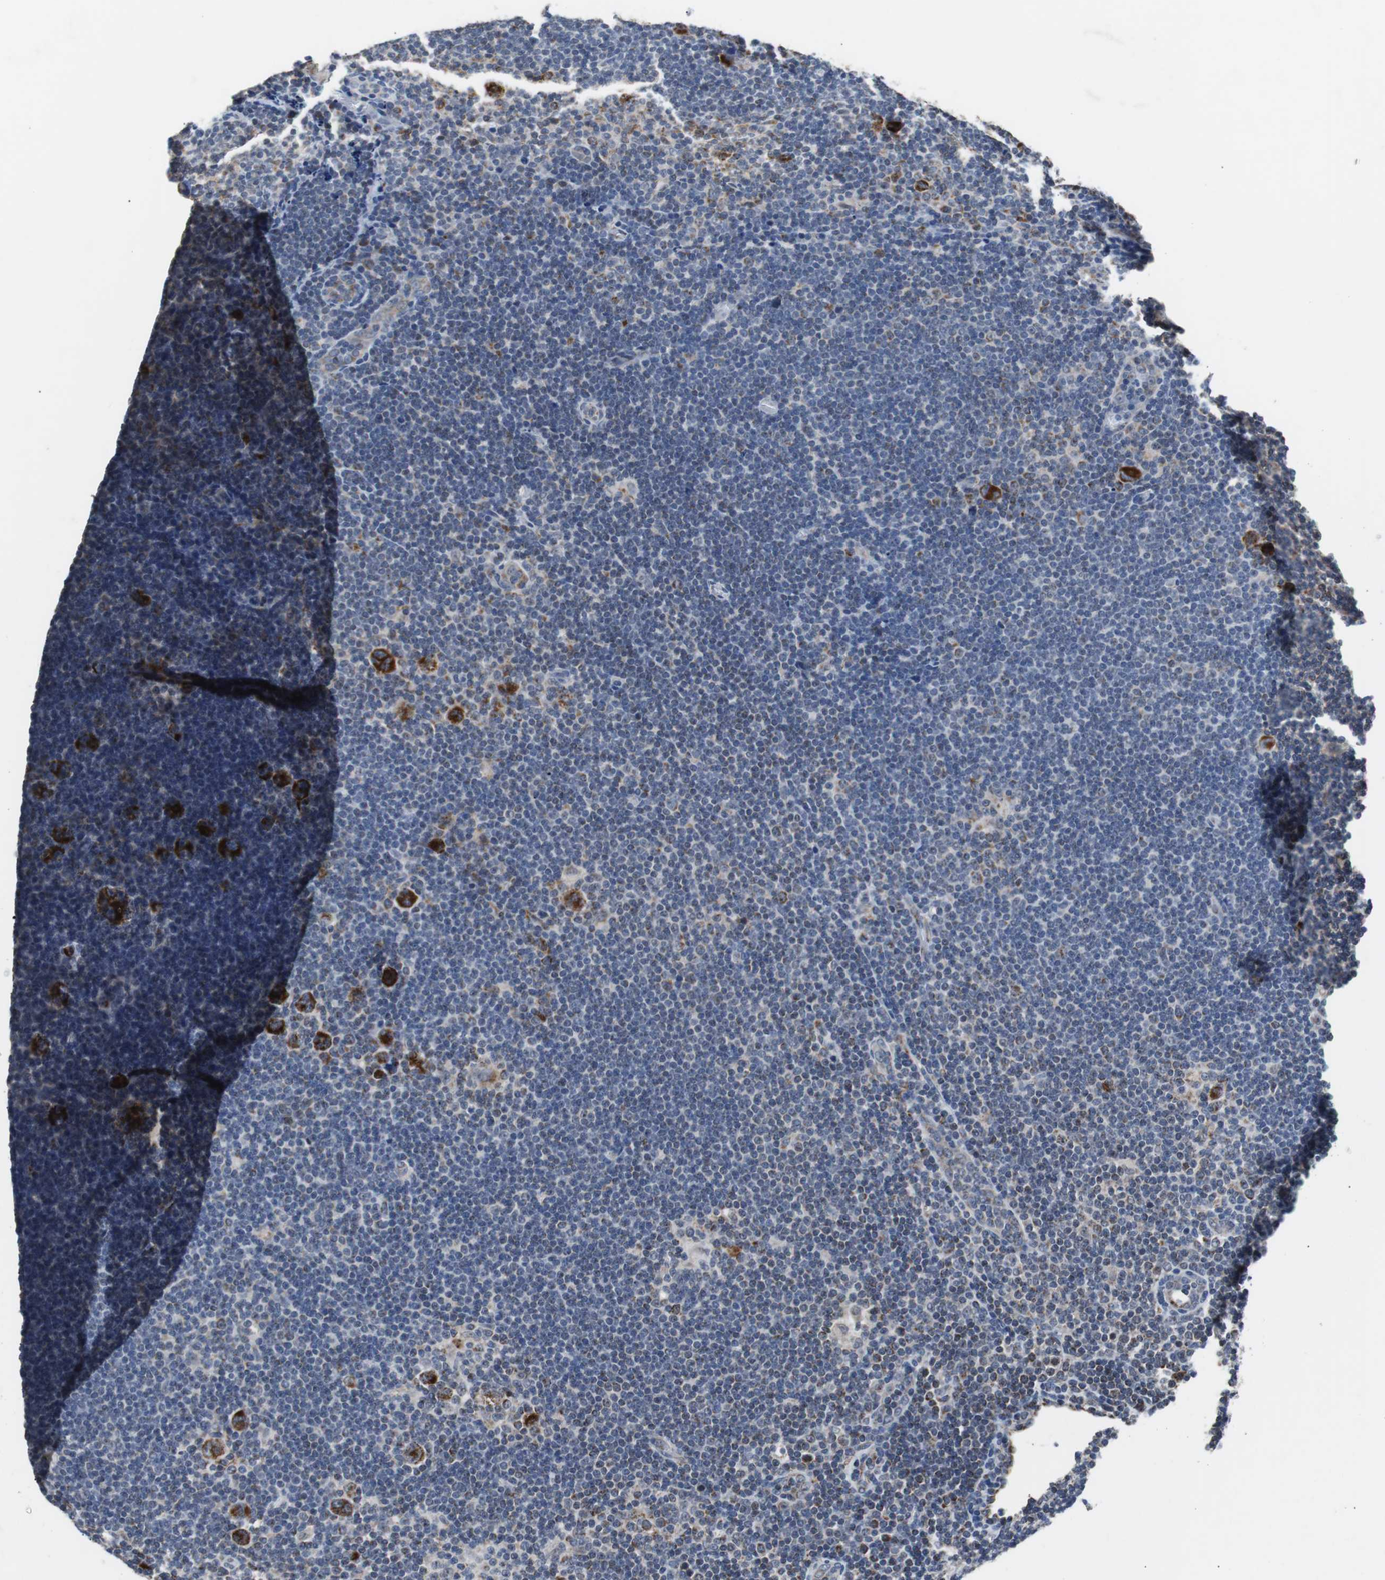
{"staining": {"intensity": "strong", "quantity": "<25%", "location": "cytoplasmic/membranous"}, "tissue": "lymphoma", "cell_type": "Tumor cells", "image_type": "cancer", "snomed": [{"axis": "morphology", "description": "Hodgkin's disease, NOS"}, {"axis": "topography", "description": "Lymph node"}], "caption": "Protein analysis of Hodgkin's disease tissue demonstrates strong cytoplasmic/membranous expression in approximately <25% of tumor cells.", "gene": "PITRM1", "patient": {"sex": "female", "age": 57}}